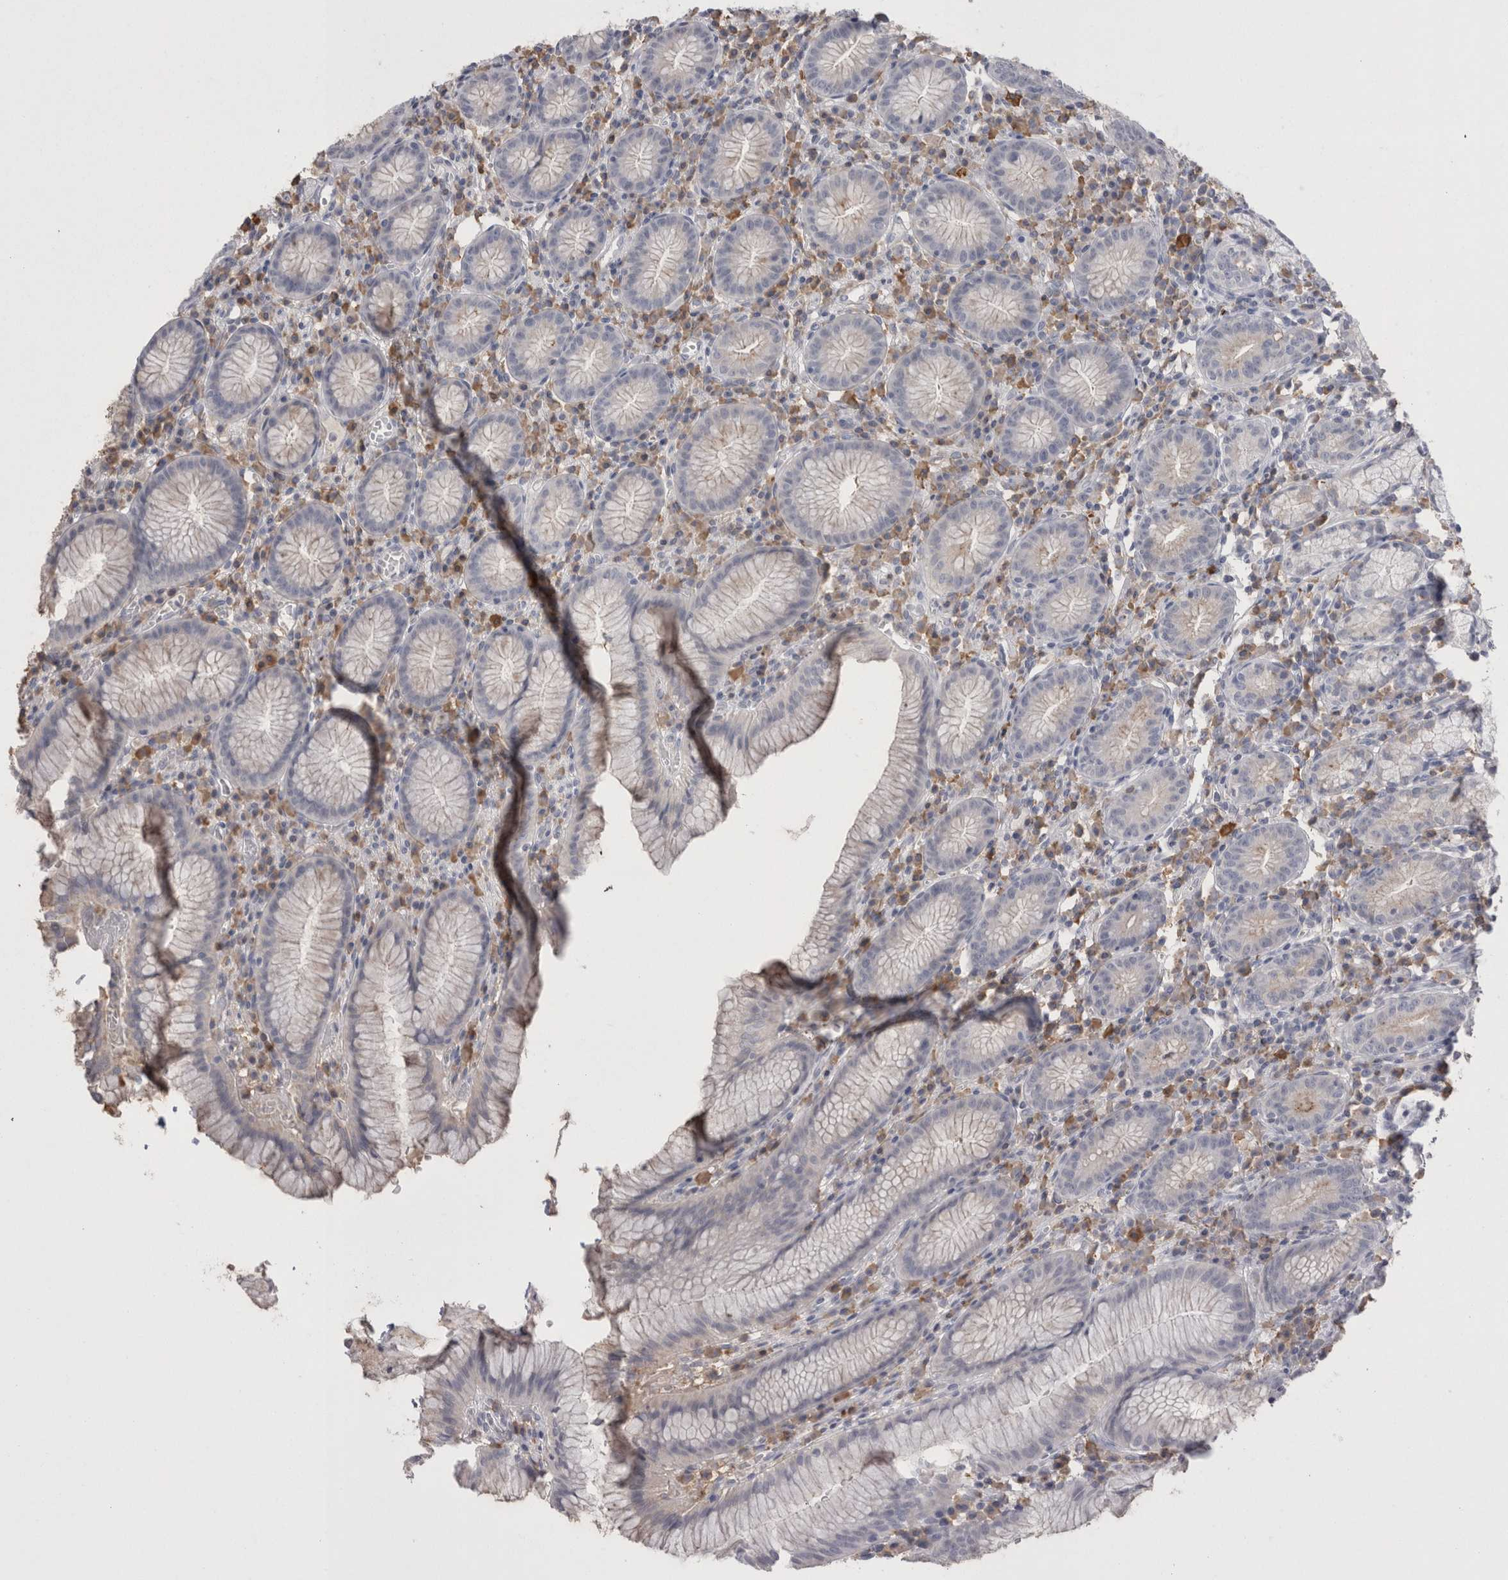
{"staining": {"intensity": "weak", "quantity": "25%-75%", "location": "cytoplasmic/membranous"}, "tissue": "stomach", "cell_type": "Glandular cells", "image_type": "normal", "snomed": [{"axis": "morphology", "description": "Normal tissue, NOS"}, {"axis": "topography", "description": "Stomach"}], "caption": "An image showing weak cytoplasmic/membranous staining in about 25%-75% of glandular cells in normal stomach, as visualized by brown immunohistochemical staining.", "gene": "EPDR1", "patient": {"sex": "male", "age": 55}}